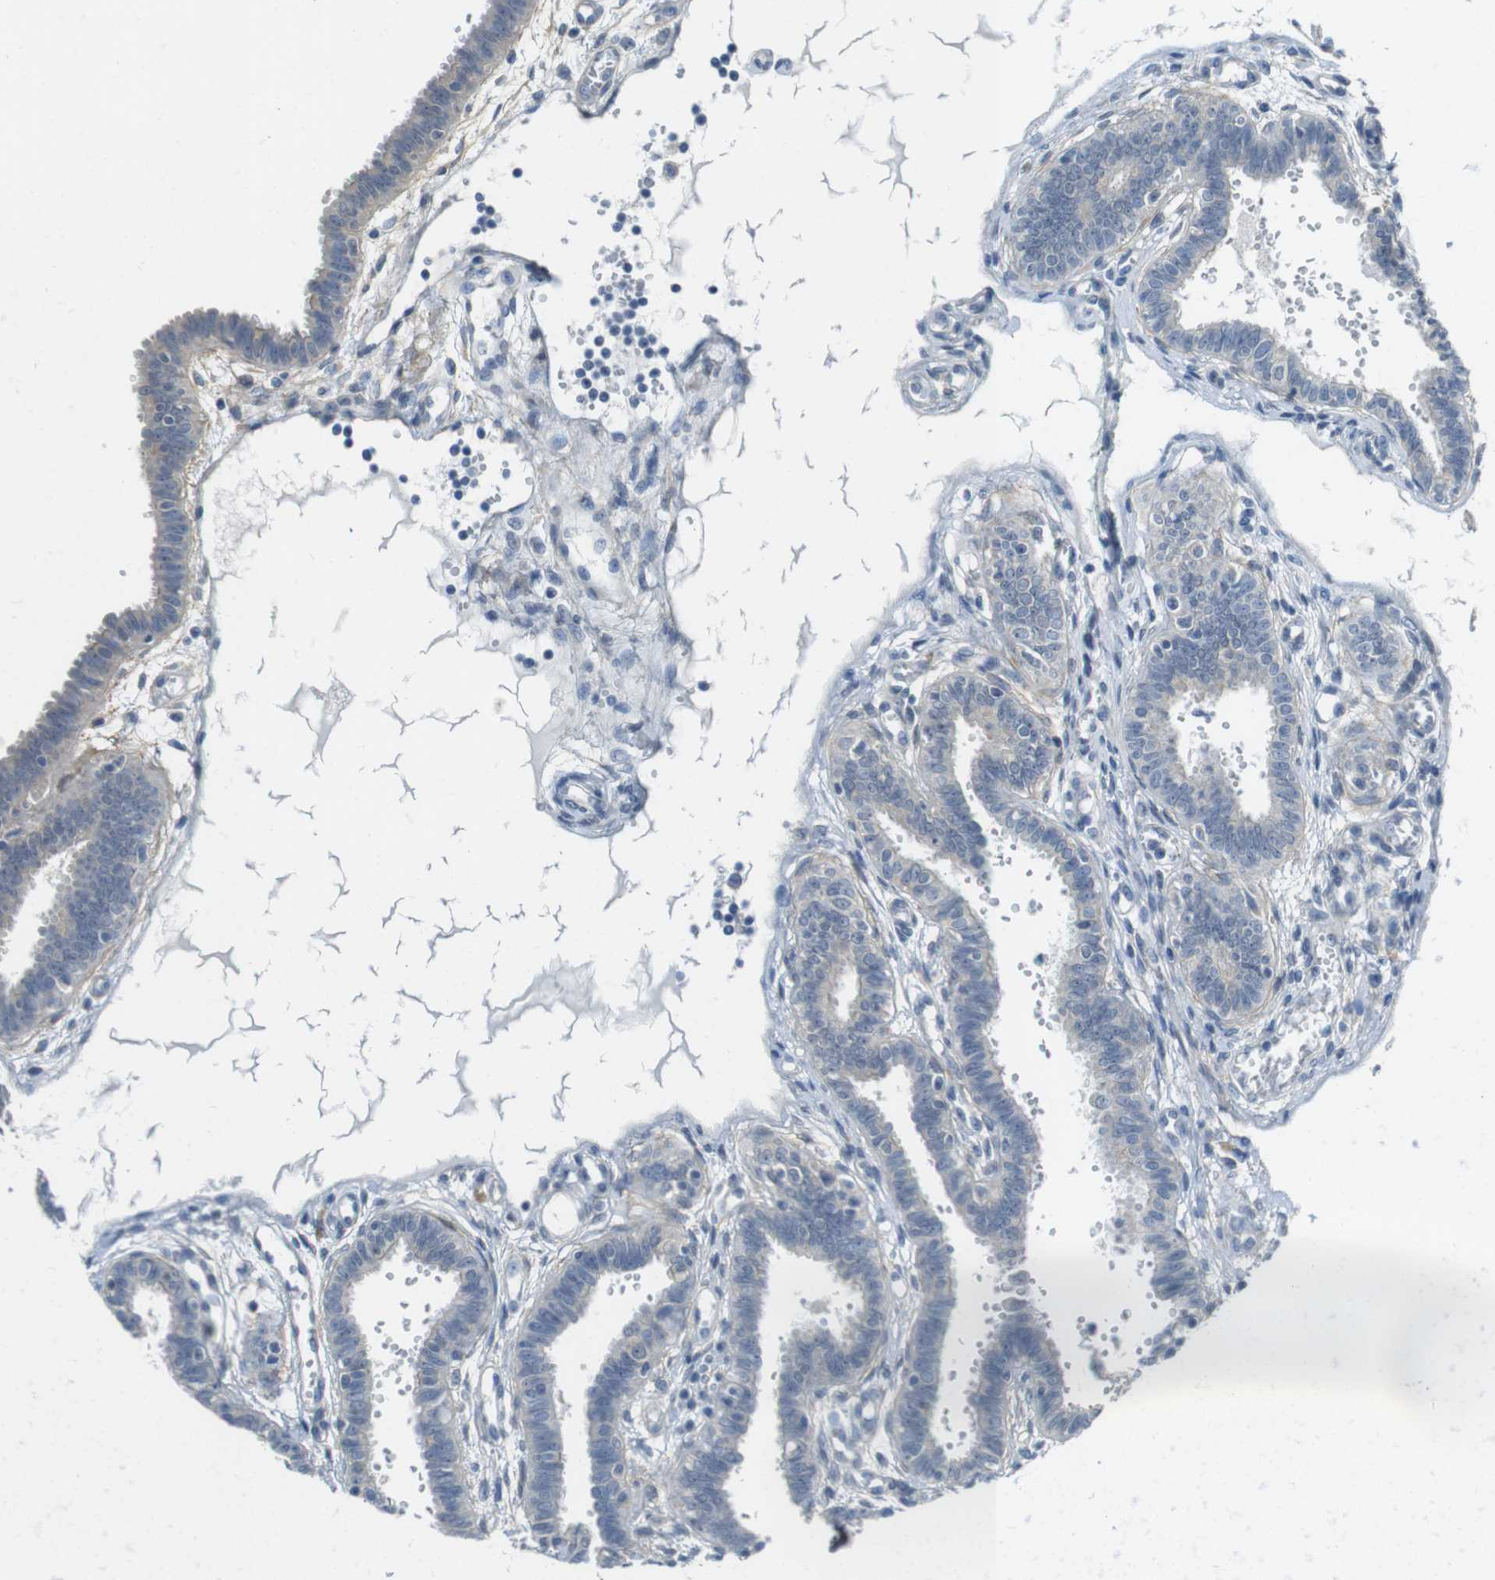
{"staining": {"intensity": "negative", "quantity": "none", "location": "none"}, "tissue": "fallopian tube", "cell_type": "Glandular cells", "image_type": "normal", "snomed": [{"axis": "morphology", "description": "Normal tissue, NOS"}, {"axis": "topography", "description": "Fallopian tube"}], "caption": "There is no significant positivity in glandular cells of fallopian tube. (IHC, brightfield microscopy, high magnification).", "gene": "ENTPD7", "patient": {"sex": "female", "age": 32}}